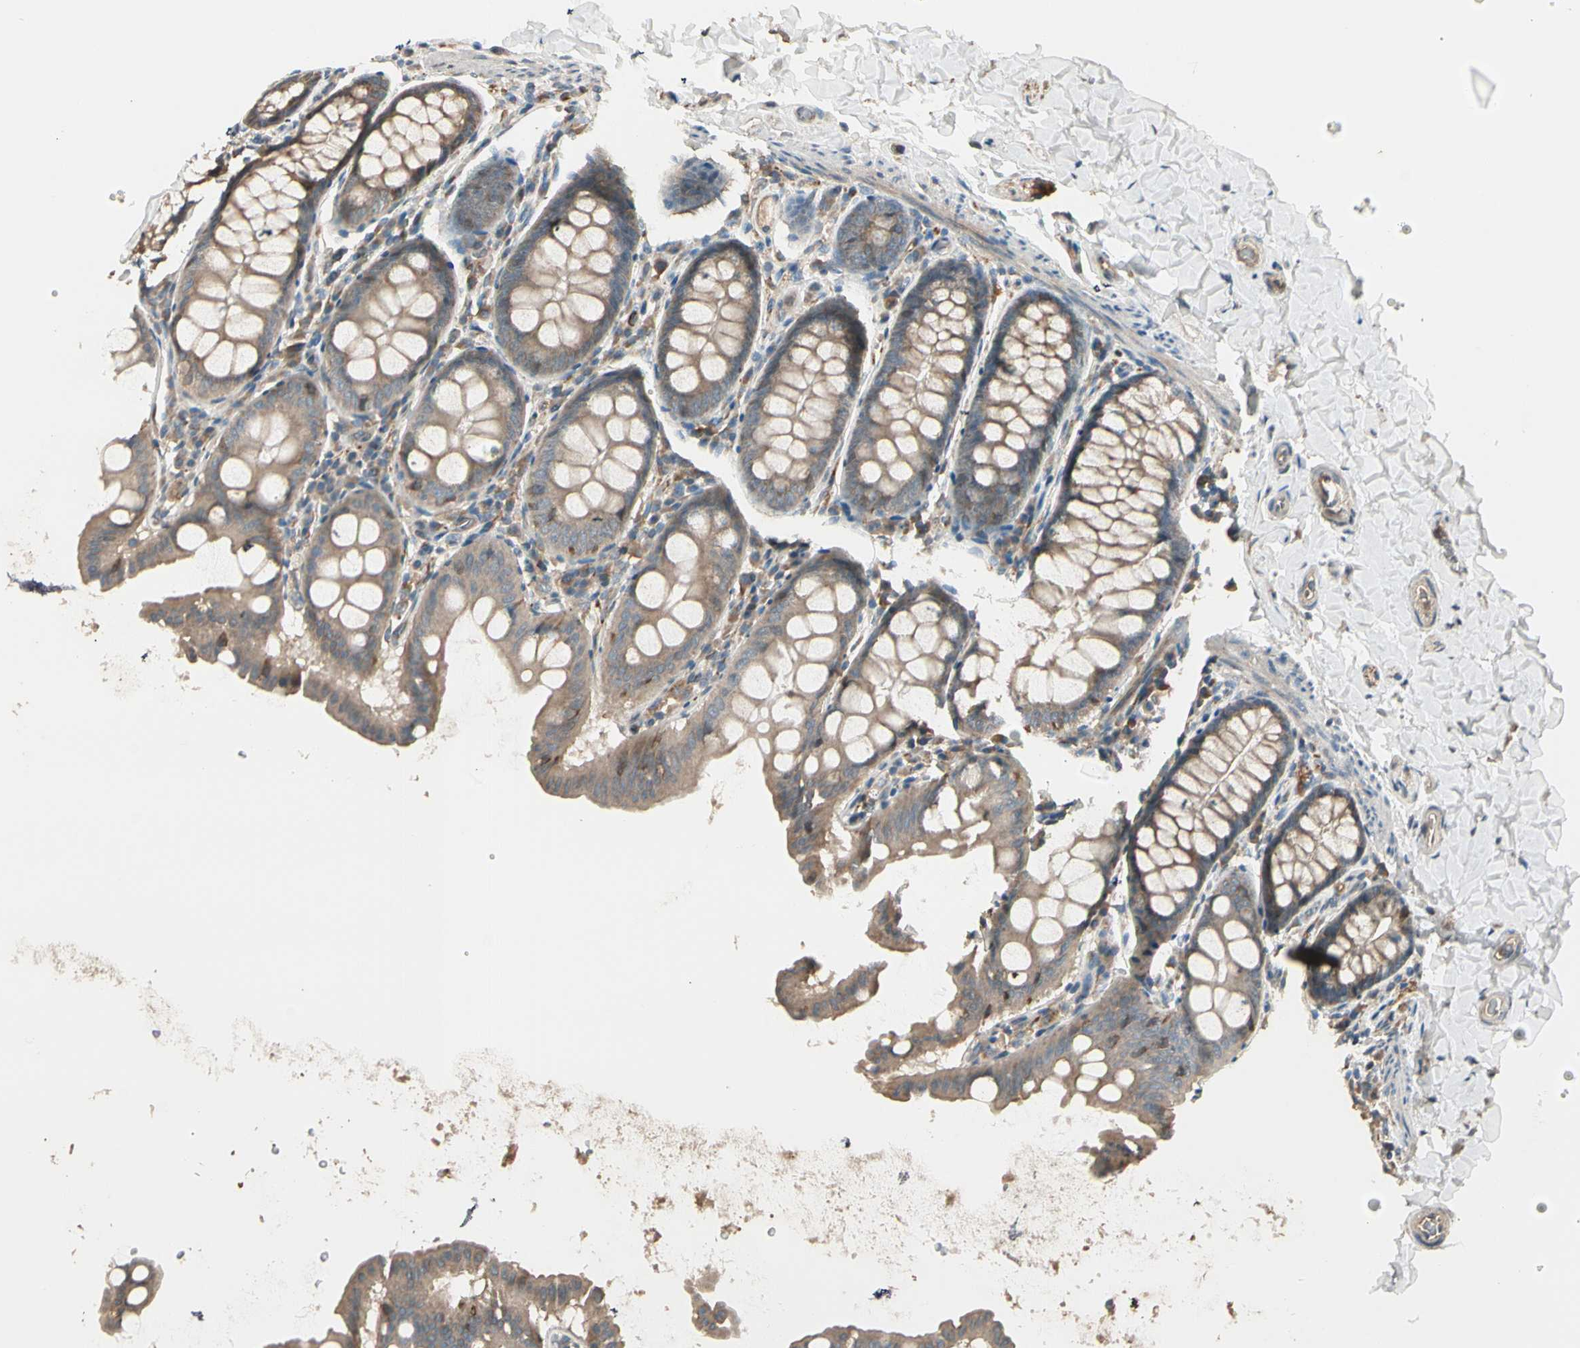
{"staining": {"intensity": "moderate", "quantity": ">75%", "location": "cytoplasmic/membranous"}, "tissue": "colon", "cell_type": "Endothelial cells", "image_type": "normal", "snomed": [{"axis": "morphology", "description": "Normal tissue, NOS"}, {"axis": "topography", "description": "Colon"}], "caption": "Moderate cytoplasmic/membranous positivity is present in about >75% of endothelial cells in unremarkable colon.", "gene": "TNFRSF21", "patient": {"sex": "female", "age": 61}}